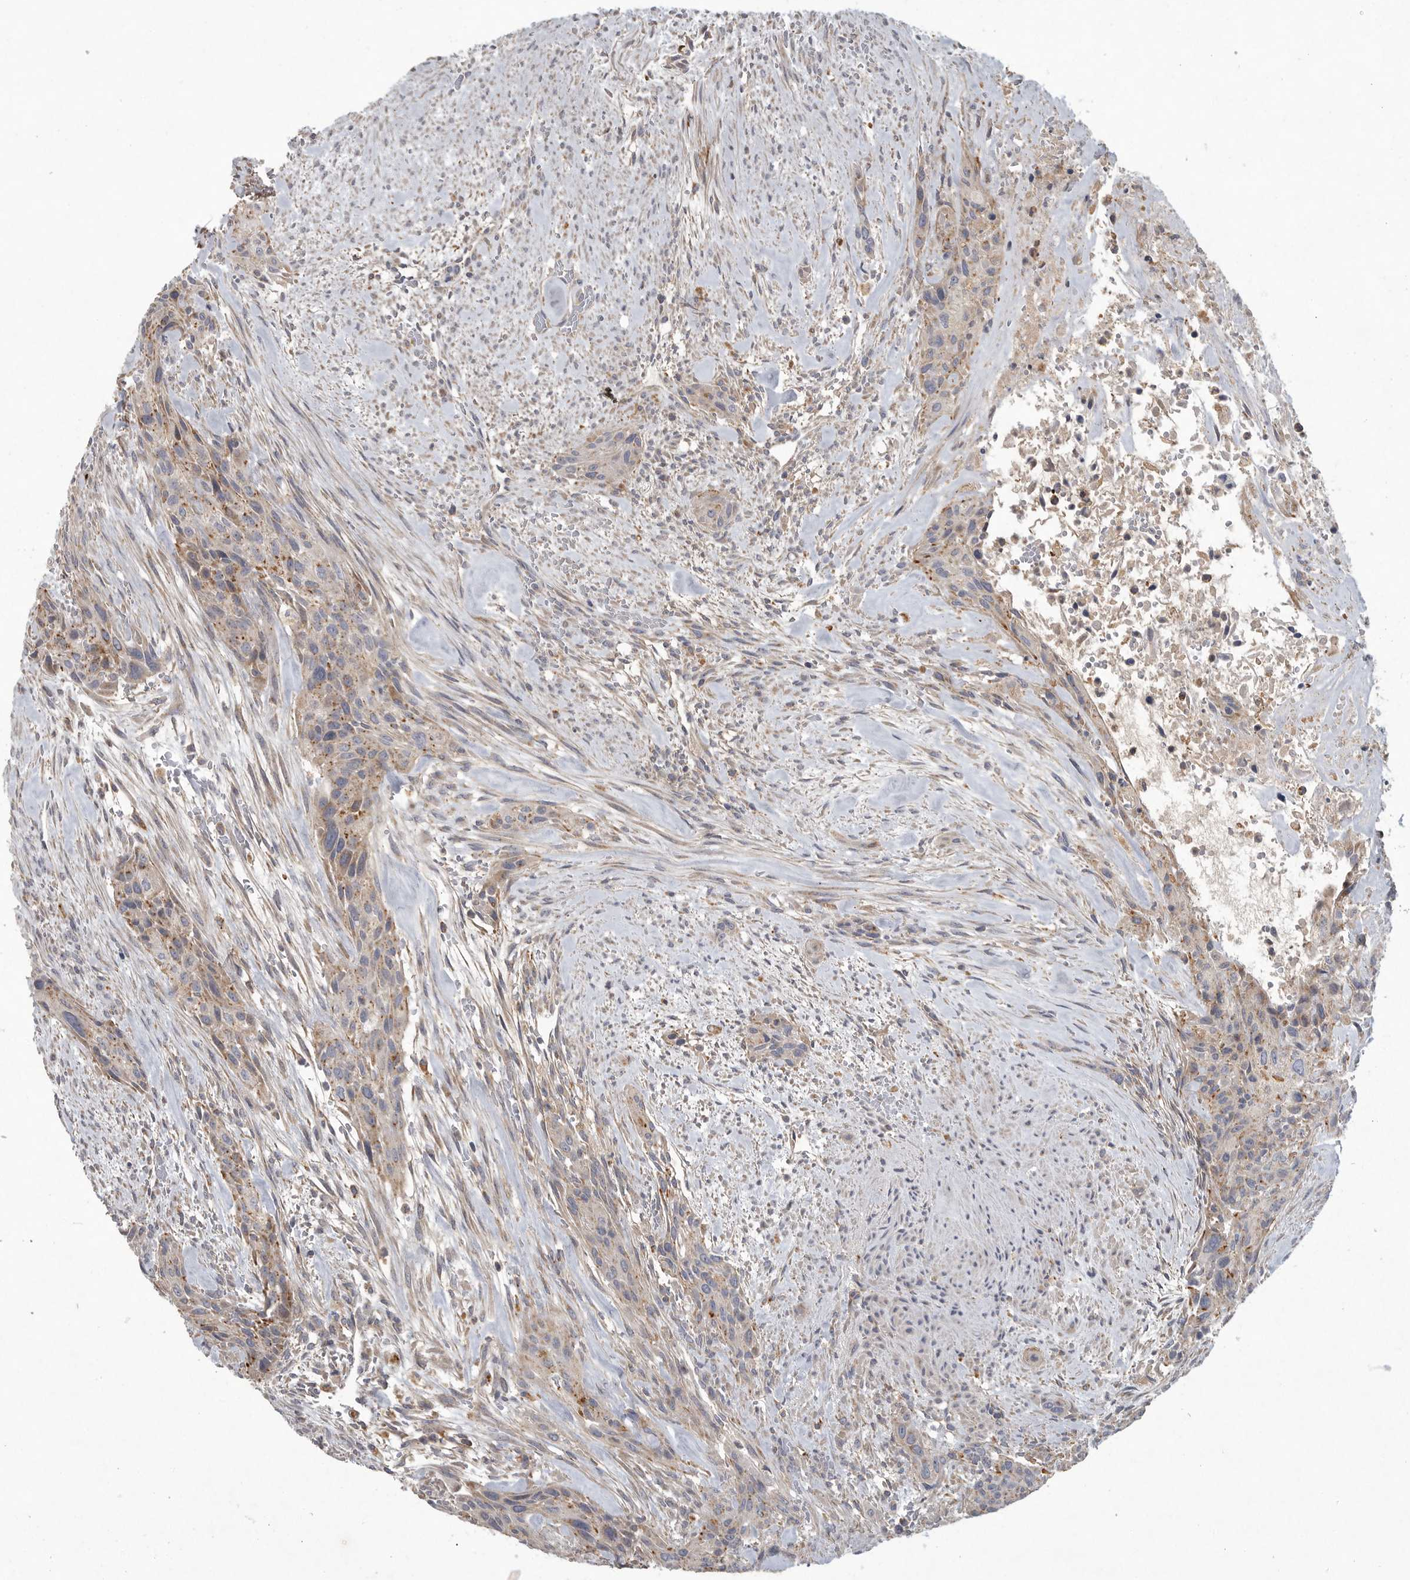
{"staining": {"intensity": "weak", "quantity": "<25%", "location": "cytoplasmic/membranous"}, "tissue": "urothelial cancer", "cell_type": "Tumor cells", "image_type": "cancer", "snomed": [{"axis": "morphology", "description": "Urothelial carcinoma, High grade"}, {"axis": "topography", "description": "Urinary bladder"}], "caption": "Histopathology image shows no protein expression in tumor cells of urothelial carcinoma (high-grade) tissue. (IHC, brightfield microscopy, high magnification).", "gene": "LAMTOR3", "patient": {"sex": "male", "age": 35}}